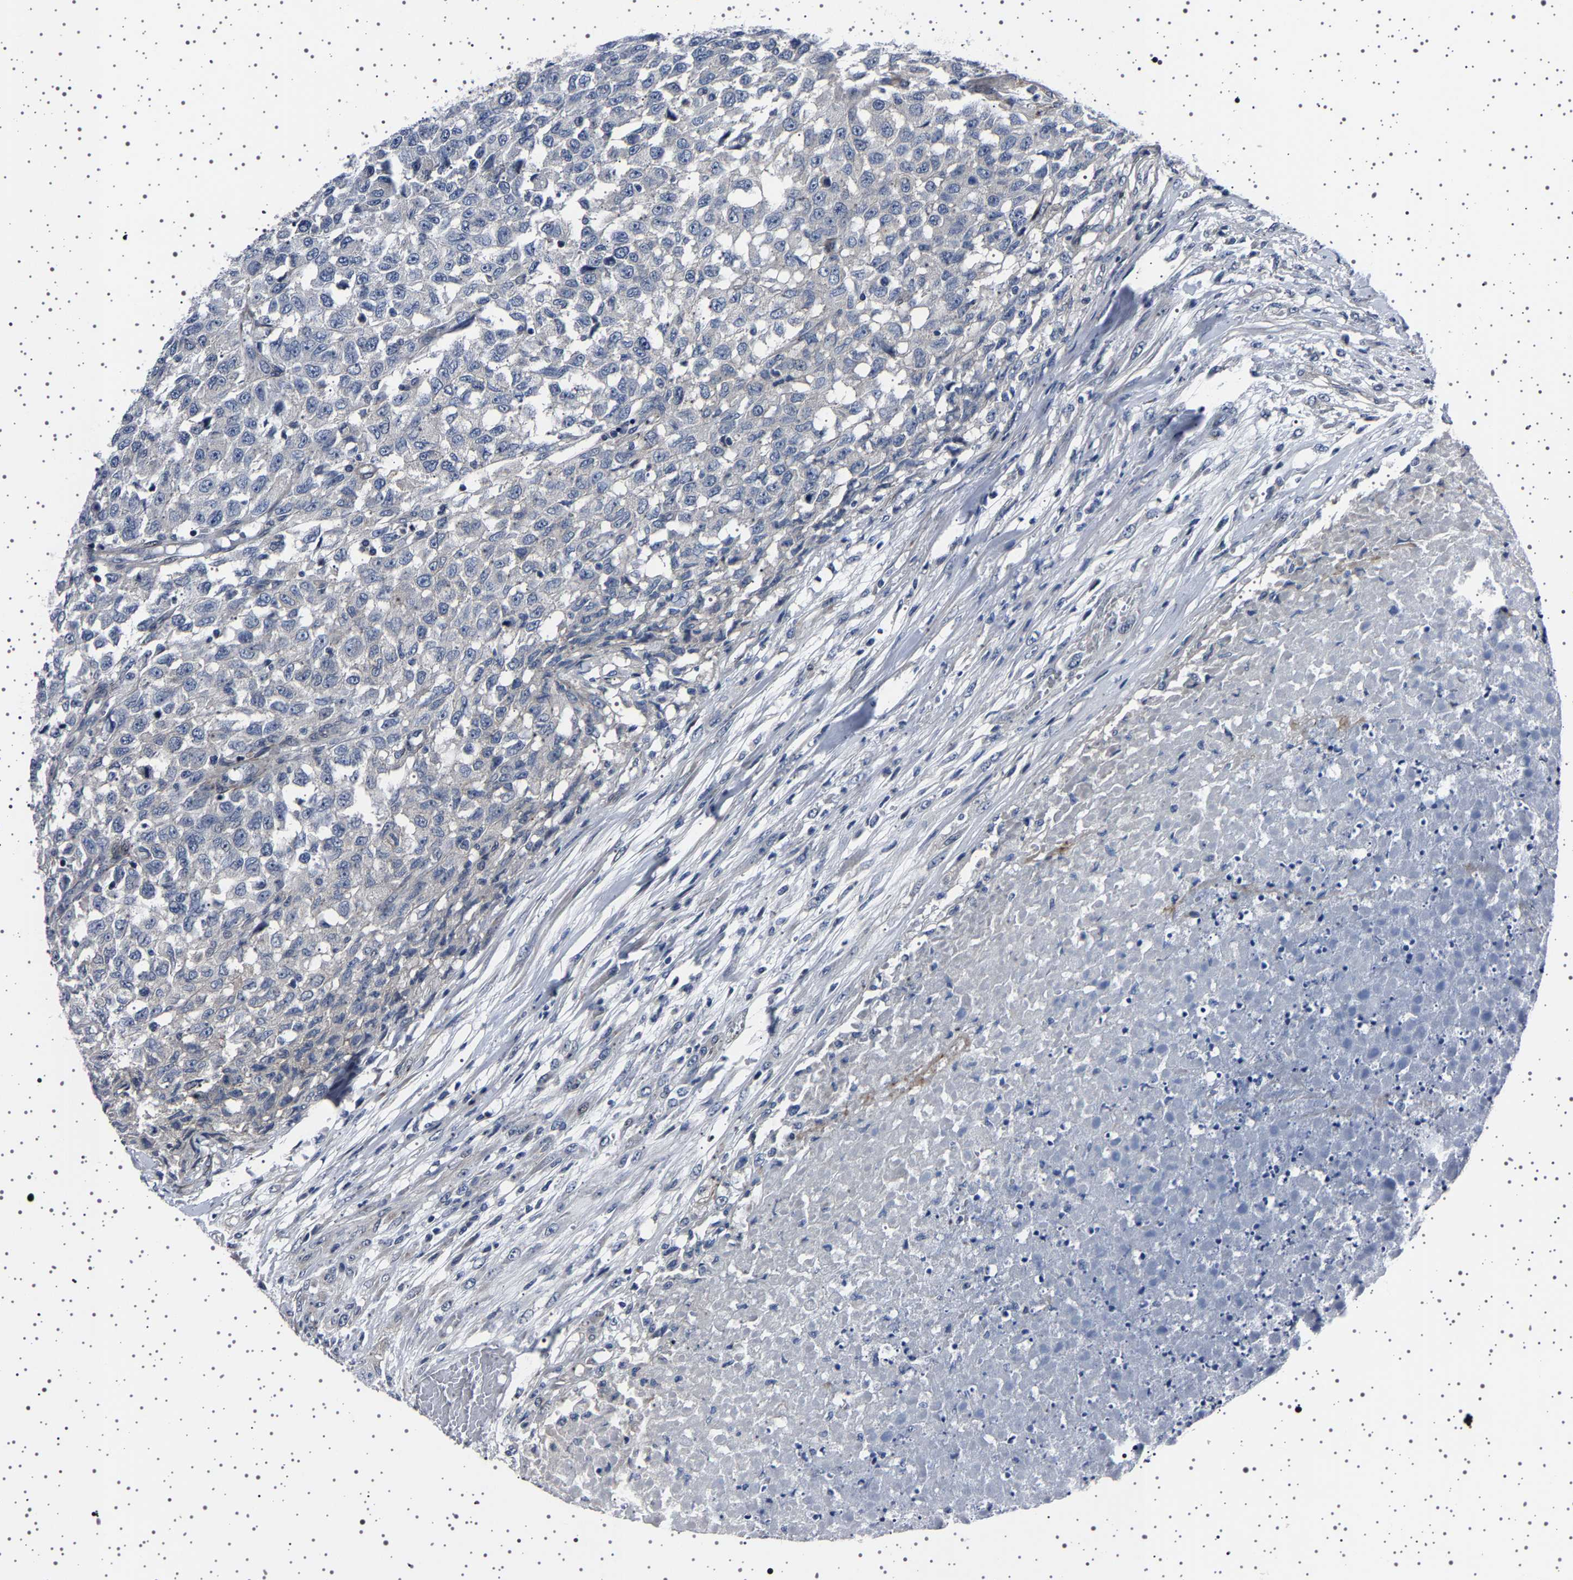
{"staining": {"intensity": "negative", "quantity": "none", "location": "none"}, "tissue": "testis cancer", "cell_type": "Tumor cells", "image_type": "cancer", "snomed": [{"axis": "morphology", "description": "Seminoma, NOS"}, {"axis": "topography", "description": "Testis"}], "caption": "The micrograph reveals no staining of tumor cells in testis cancer (seminoma). (Brightfield microscopy of DAB (3,3'-diaminobenzidine) immunohistochemistry at high magnification).", "gene": "PAK5", "patient": {"sex": "male", "age": 59}}